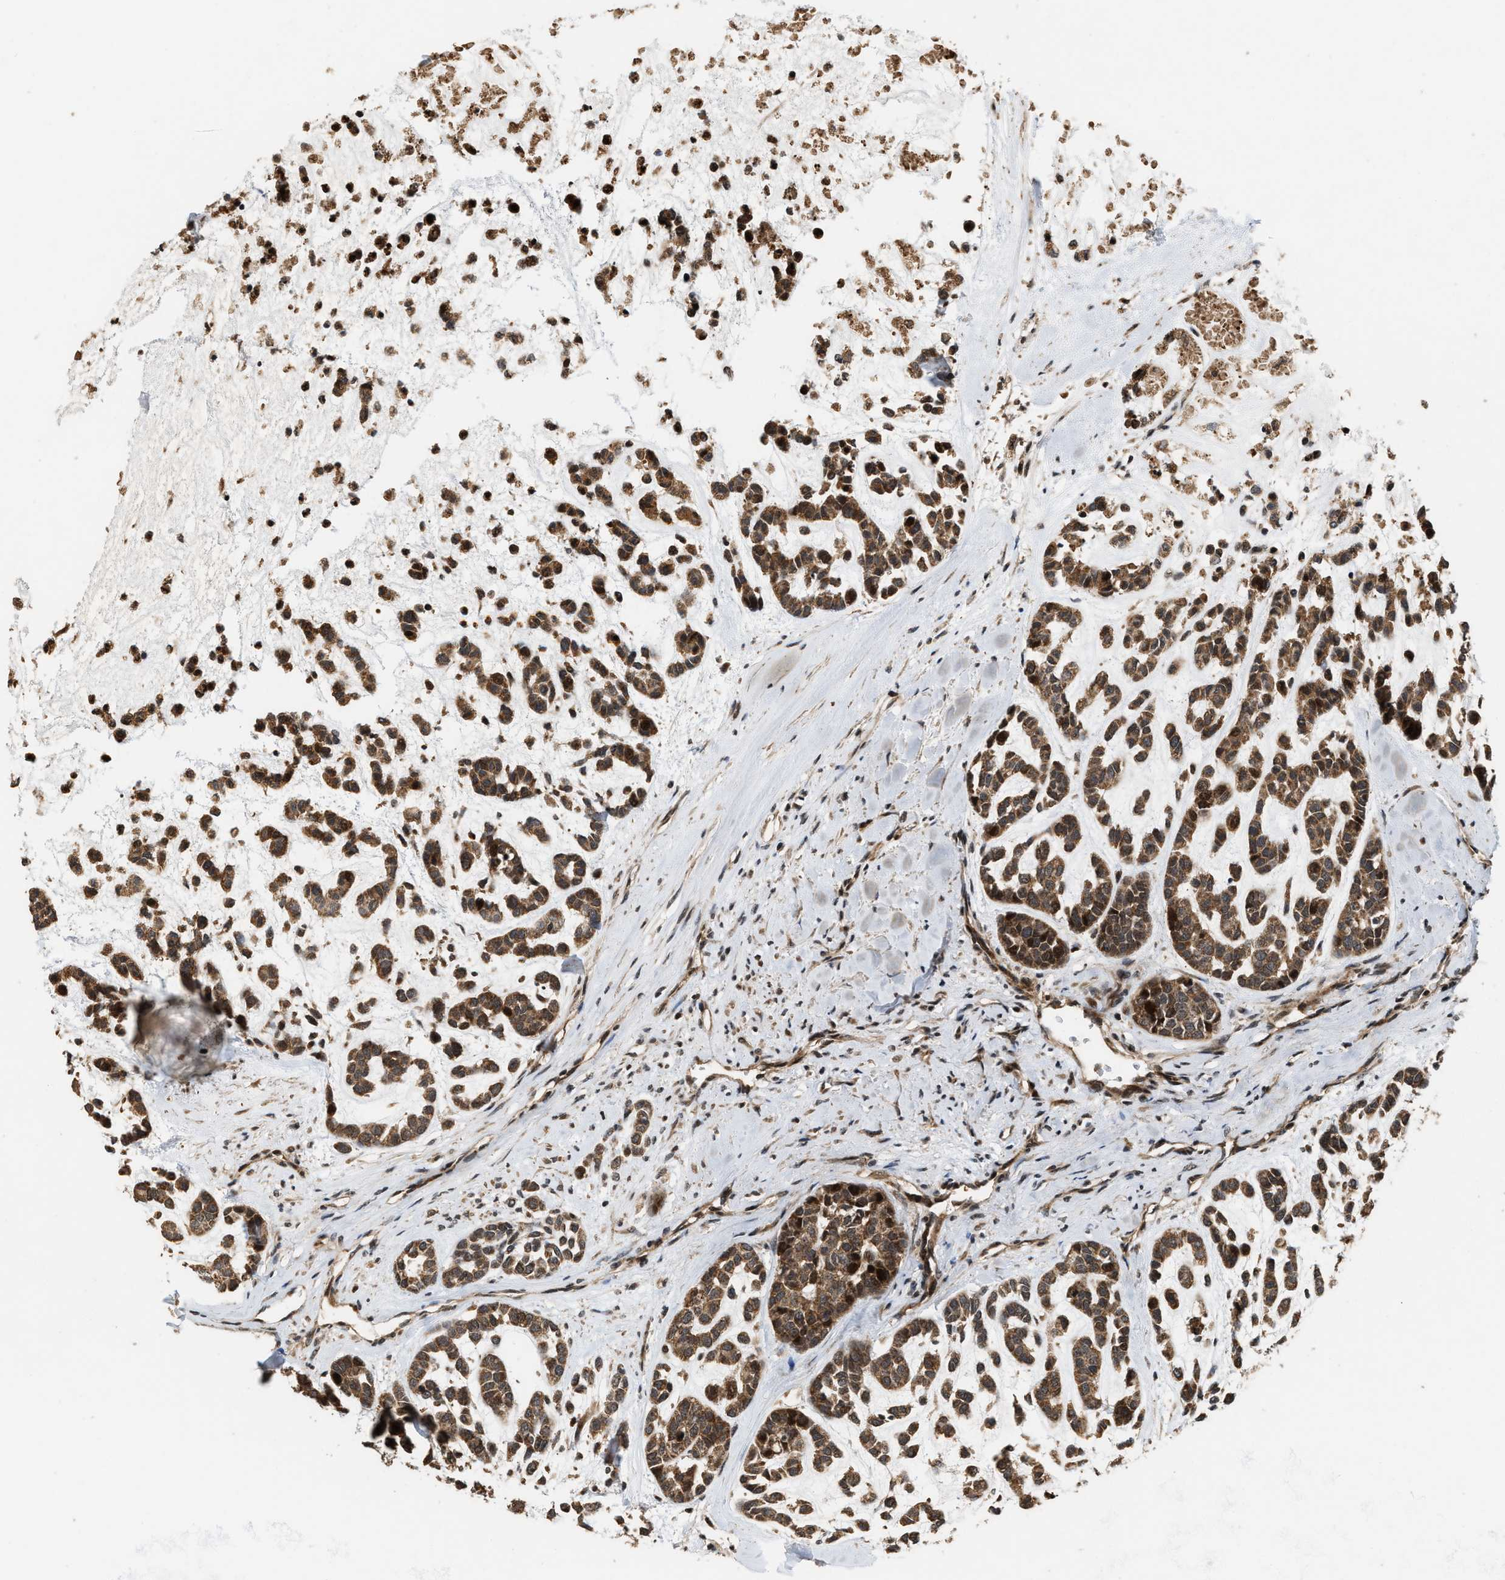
{"staining": {"intensity": "strong", "quantity": ">75%", "location": "cytoplasmic/membranous,nuclear"}, "tissue": "head and neck cancer", "cell_type": "Tumor cells", "image_type": "cancer", "snomed": [{"axis": "morphology", "description": "Adenocarcinoma, NOS"}, {"axis": "morphology", "description": "Adenoma, NOS"}, {"axis": "topography", "description": "Head-Neck"}], "caption": "Head and neck adenocarcinoma was stained to show a protein in brown. There is high levels of strong cytoplasmic/membranous and nuclear positivity in approximately >75% of tumor cells.", "gene": "ELP2", "patient": {"sex": "female", "age": 55}}